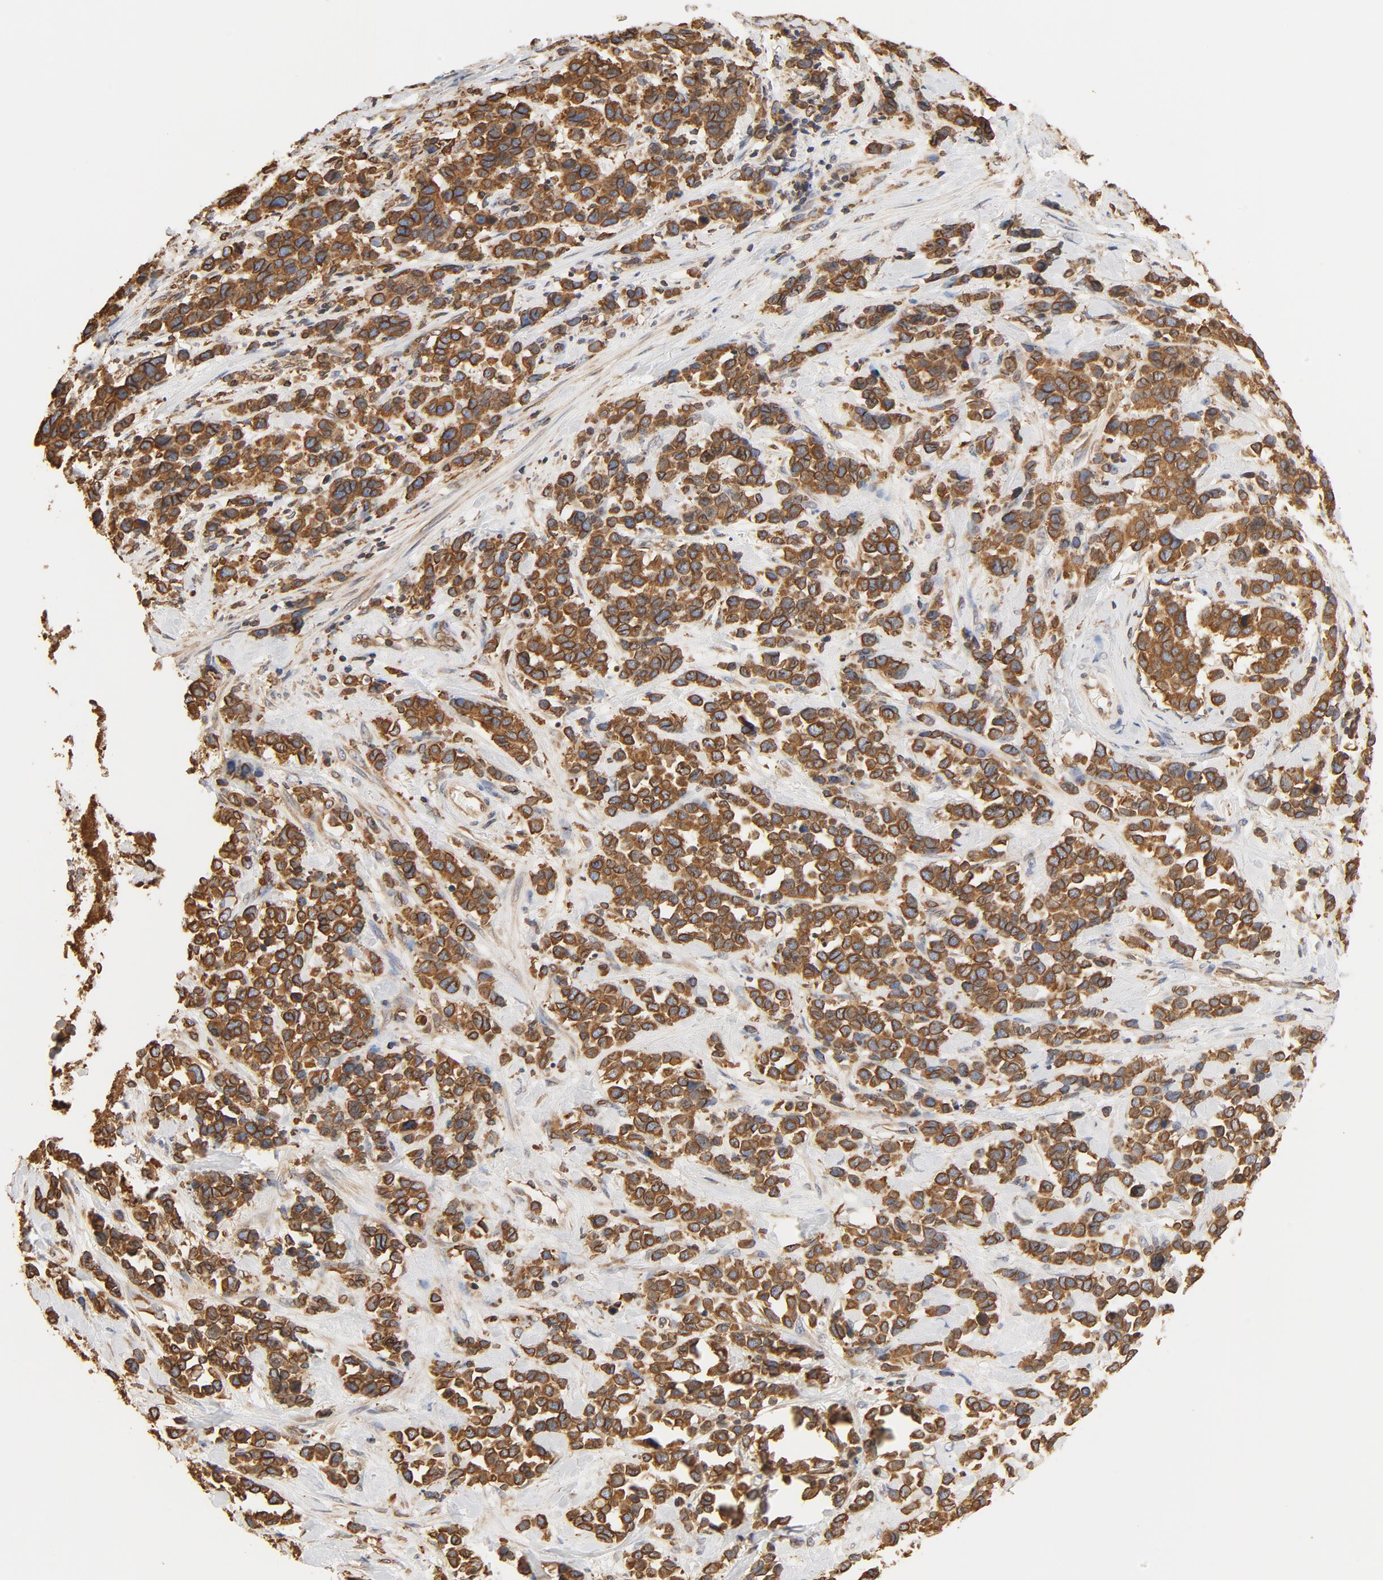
{"staining": {"intensity": "strong", "quantity": ">75%", "location": "cytoplasmic/membranous"}, "tissue": "stomach cancer", "cell_type": "Tumor cells", "image_type": "cancer", "snomed": [{"axis": "morphology", "description": "Adenocarcinoma, NOS"}, {"axis": "topography", "description": "Stomach, upper"}], "caption": "IHC of stomach cancer (adenocarcinoma) exhibits high levels of strong cytoplasmic/membranous staining in about >75% of tumor cells. (Stains: DAB (3,3'-diaminobenzidine) in brown, nuclei in blue, Microscopy: brightfield microscopy at high magnification).", "gene": "BCAP31", "patient": {"sex": "male", "age": 71}}